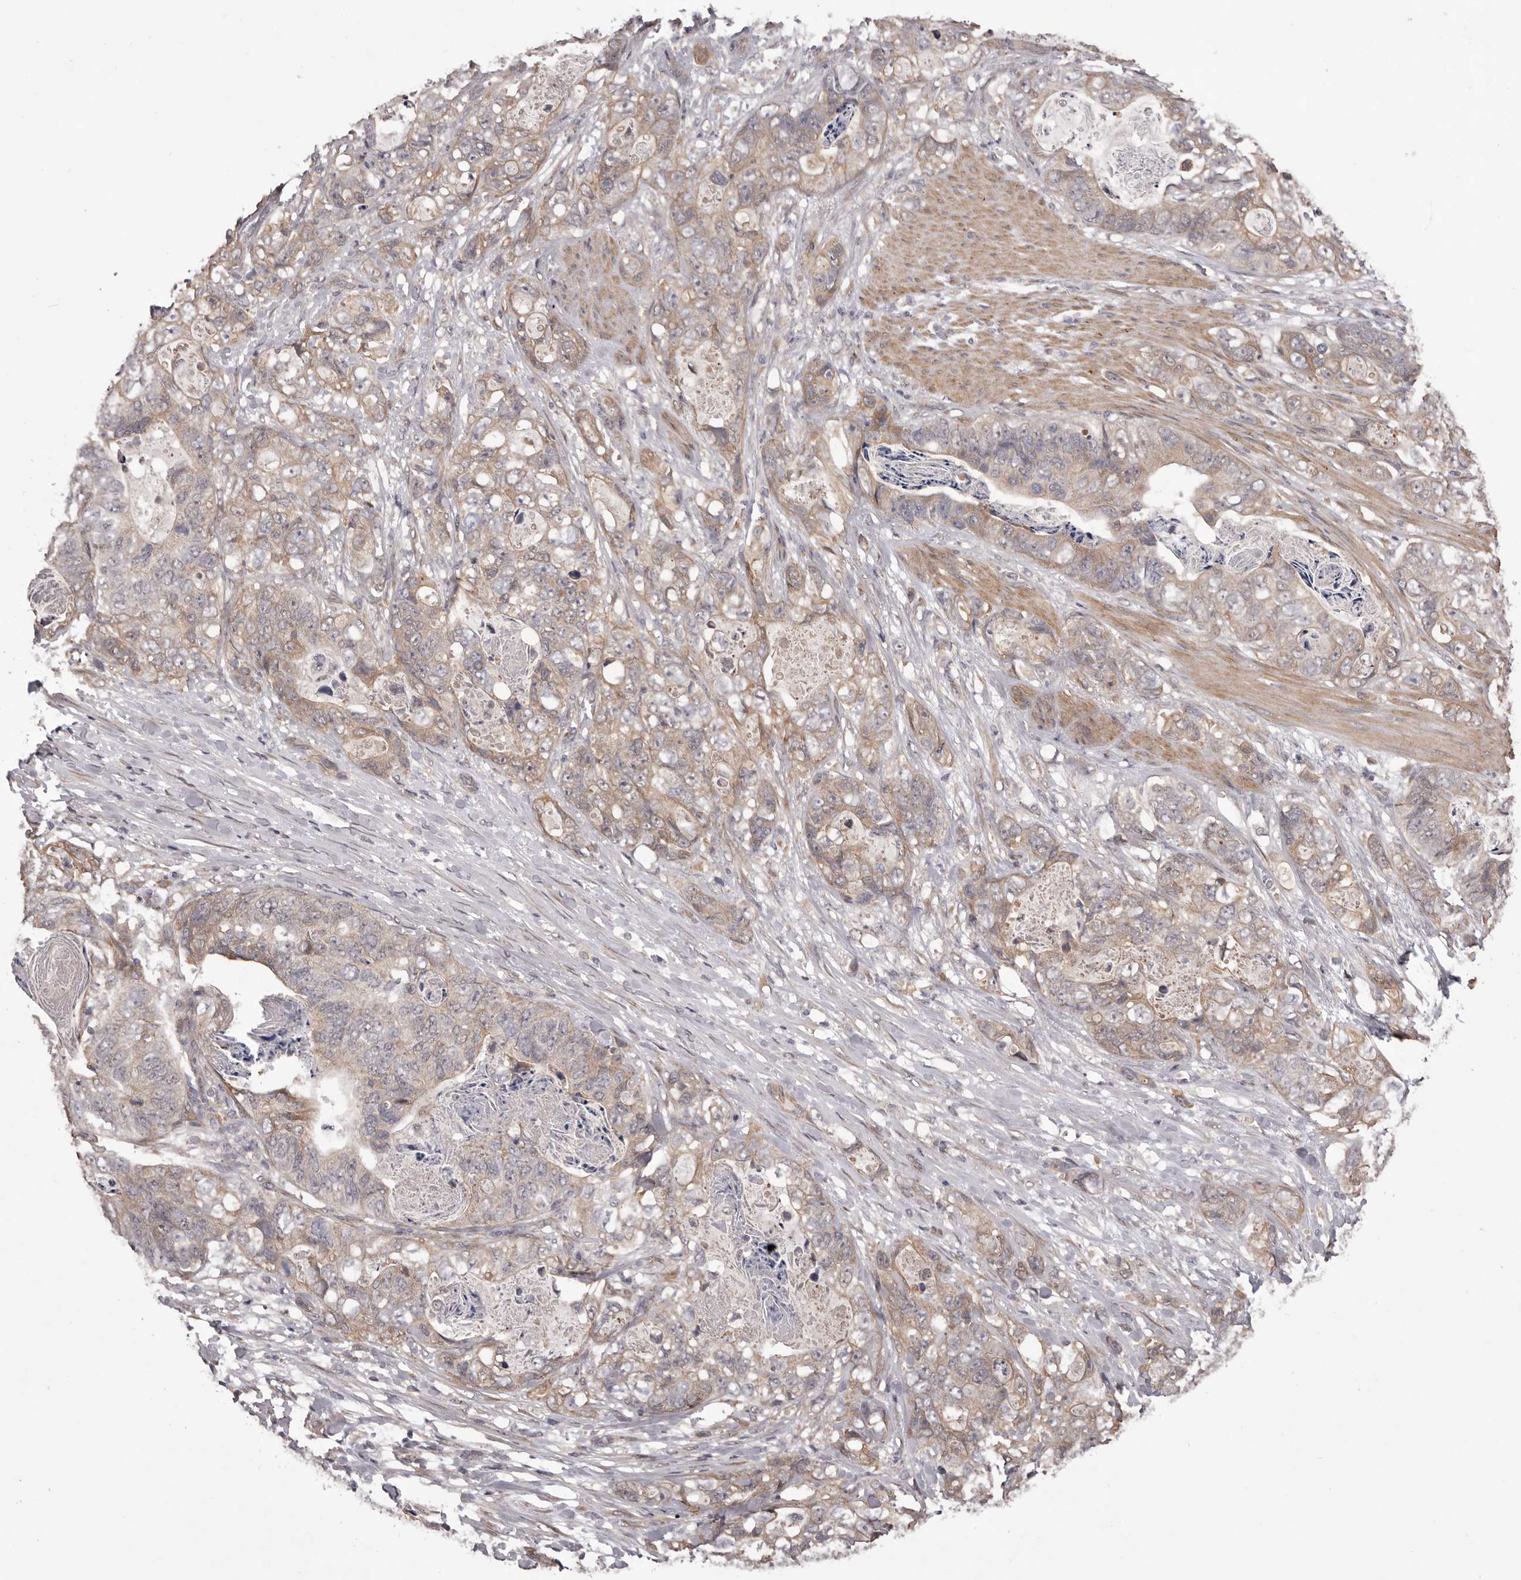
{"staining": {"intensity": "weak", "quantity": "25%-75%", "location": "cytoplasmic/membranous"}, "tissue": "stomach cancer", "cell_type": "Tumor cells", "image_type": "cancer", "snomed": [{"axis": "morphology", "description": "Normal tissue, NOS"}, {"axis": "morphology", "description": "Adenocarcinoma, NOS"}, {"axis": "topography", "description": "Stomach"}], "caption": "Human adenocarcinoma (stomach) stained with a protein marker displays weak staining in tumor cells.", "gene": "CELF3", "patient": {"sex": "female", "age": 89}}